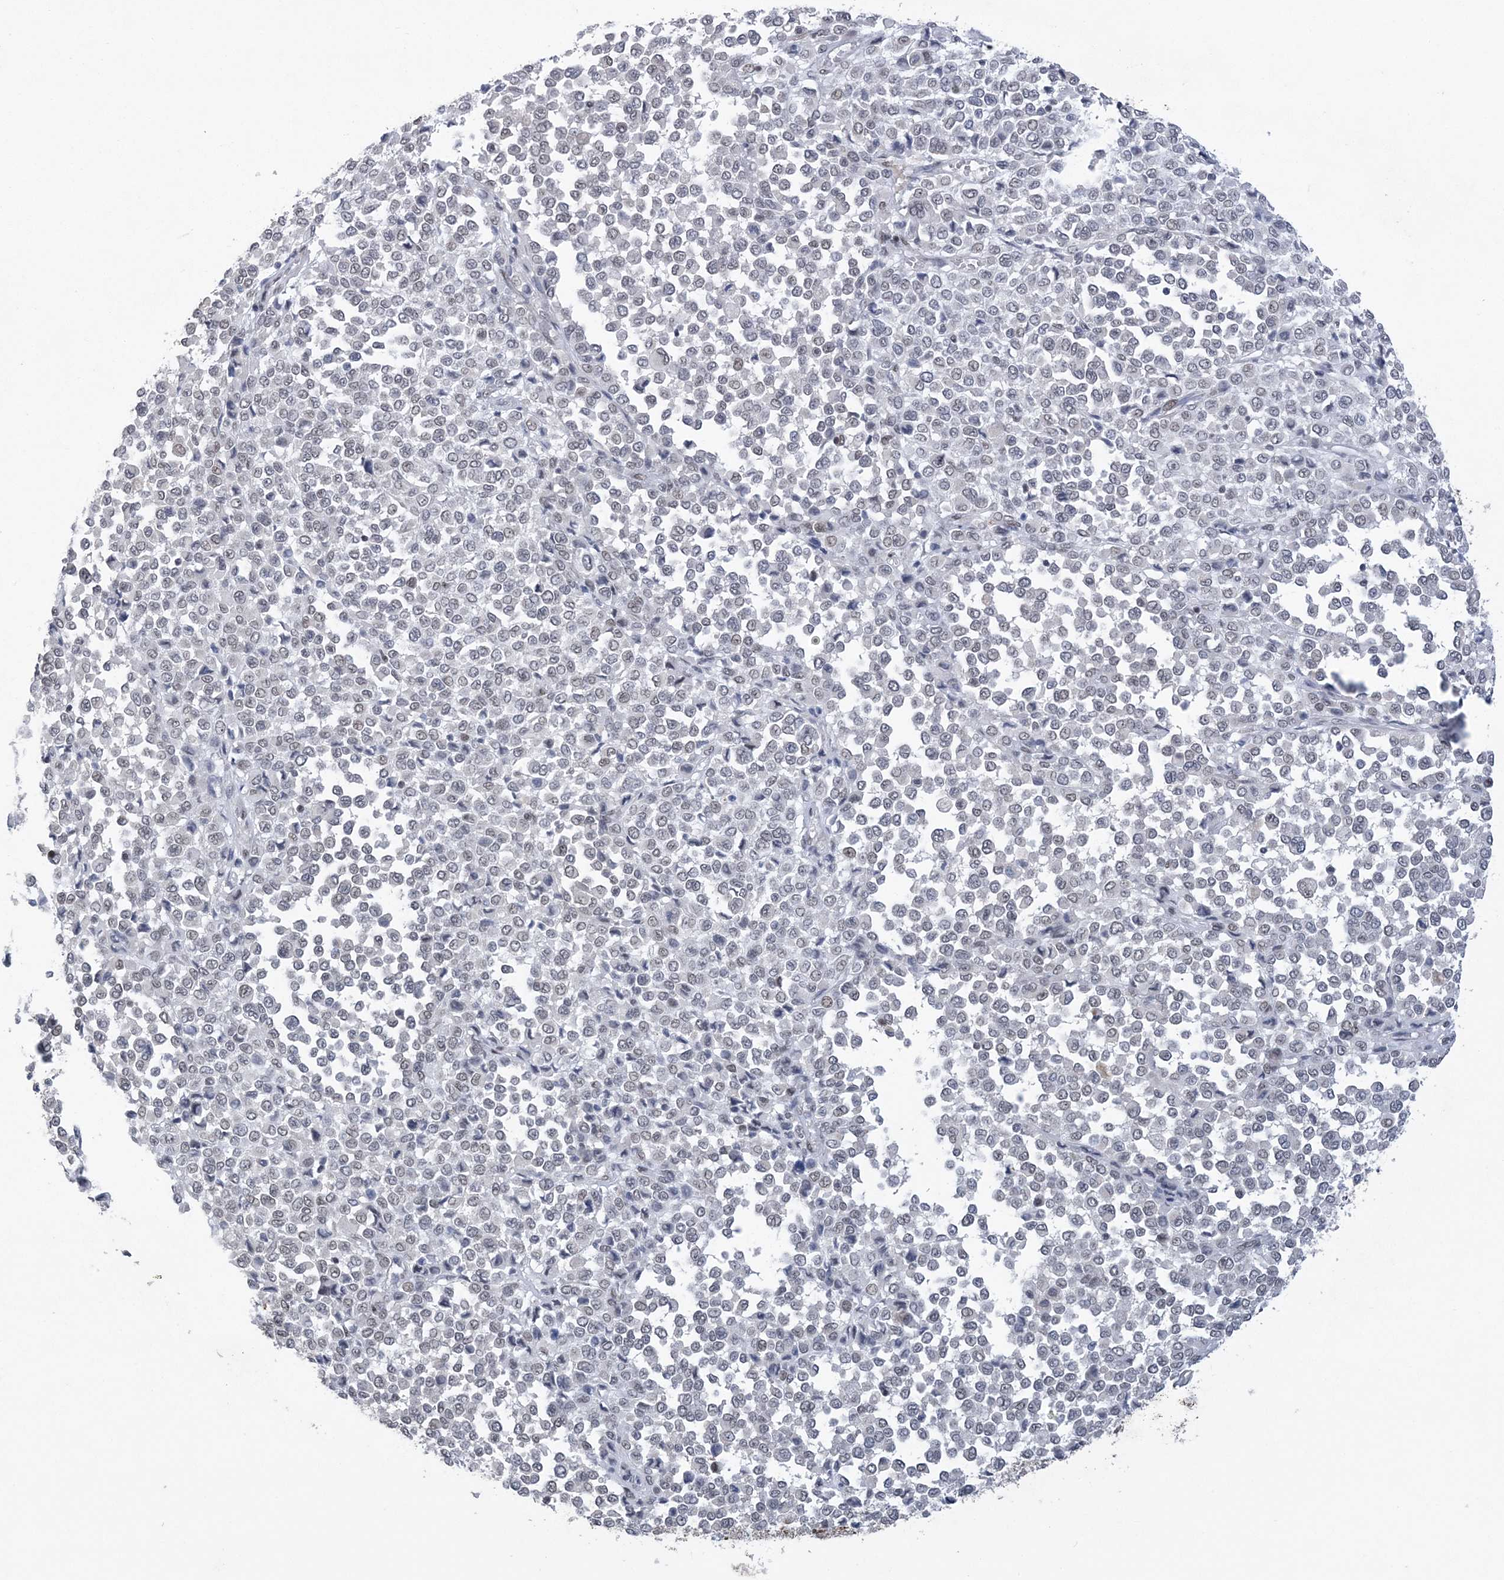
{"staining": {"intensity": "negative", "quantity": "none", "location": "none"}, "tissue": "melanoma", "cell_type": "Tumor cells", "image_type": "cancer", "snomed": [{"axis": "morphology", "description": "Malignant melanoma, Metastatic site"}, {"axis": "topography", "description": "Pancreas"}], "caption": "Immunohistochemical staining of human melanoma displays no significant positivity in tumor cells. (DAB immunohistochemistry (IHC) visualized using brightfield microscopy, high magnification).", "gene": "ZBTB7A", "patient": {"sex": "female", "age": 30}}